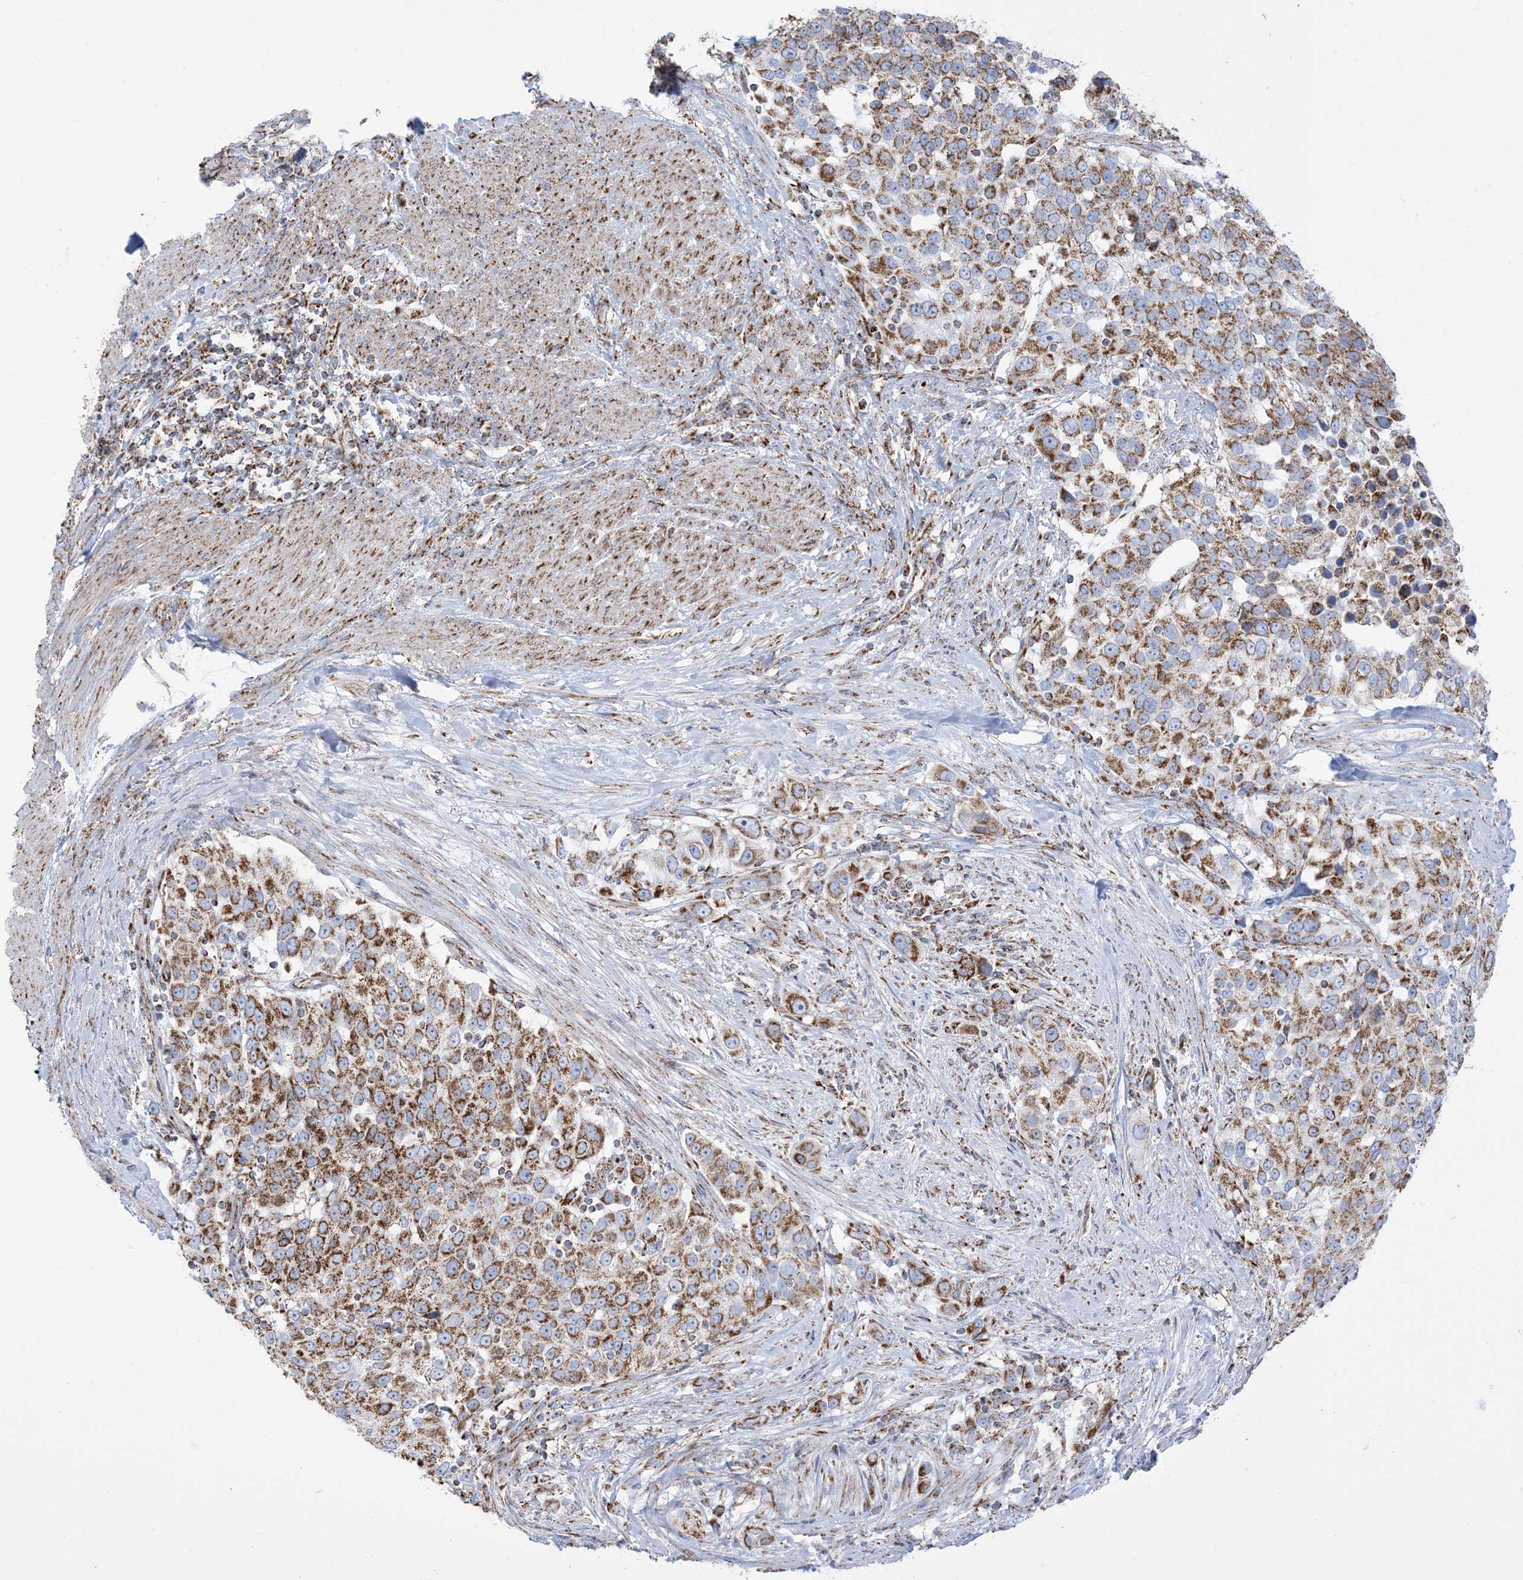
{"staining": {"intensity": "moderate", "quantity": ">75%", "location": "cytoplasmic/membranous"}, "tissue": "urothelial cancer", "cell_type": "Tumor cells", "image_type": "cancer", "snomed": [{"axis": "morphology", "description": "Urothelial carcinoma, High grade"}, {"axis": "topography", "description": "Urinary bladder"}], "caption": "This is an image of immunohistochemistry (IHC) staining of urothelial cancer, which shows moderate positivity in the cytoplasmic/membranous of tumor cells.", "gene": "SAMM50", "patient": {"sex": "female", "age": 80}}